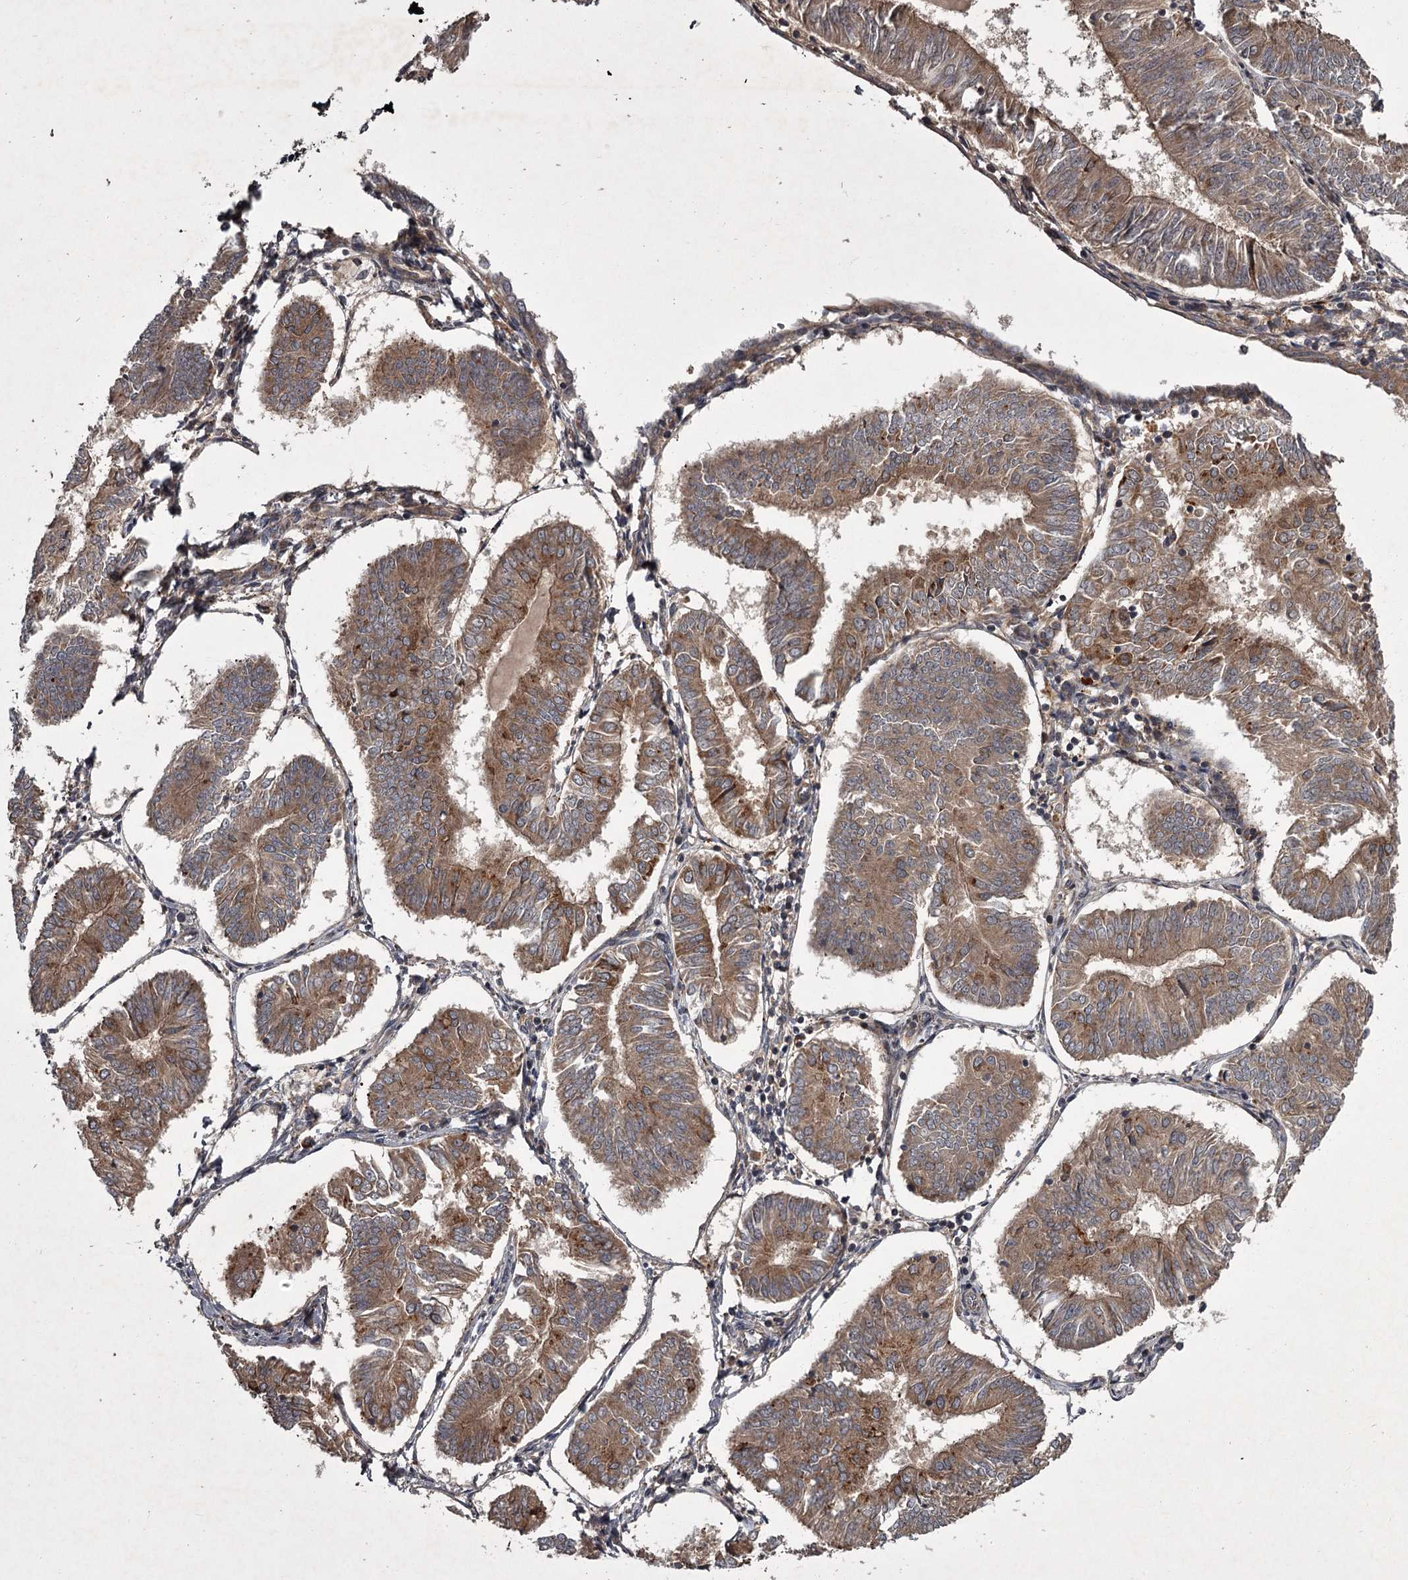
{"staining": {"intensity": "moderate", "quantity": ">75%", "location": "cytoplasmic/membranous"}, "tissue": "endometrial cancer", "cell_type": "Tumor cells", "image_type": "cancer", "snomed": [{"axis": "morphology", "description": "Adenocarcinoma, NOS"}, {"axis": "topography", "description": "Endometrium"}], "caption": "Brown immunohistochemical staining in endometrial adenocarcinoma demonstrates moderate cytoplasmic/membranous positivity in about >75% of tumor cells.", "gene": "UNC93B1", "patient": {"sex": "female", "age": 58}}